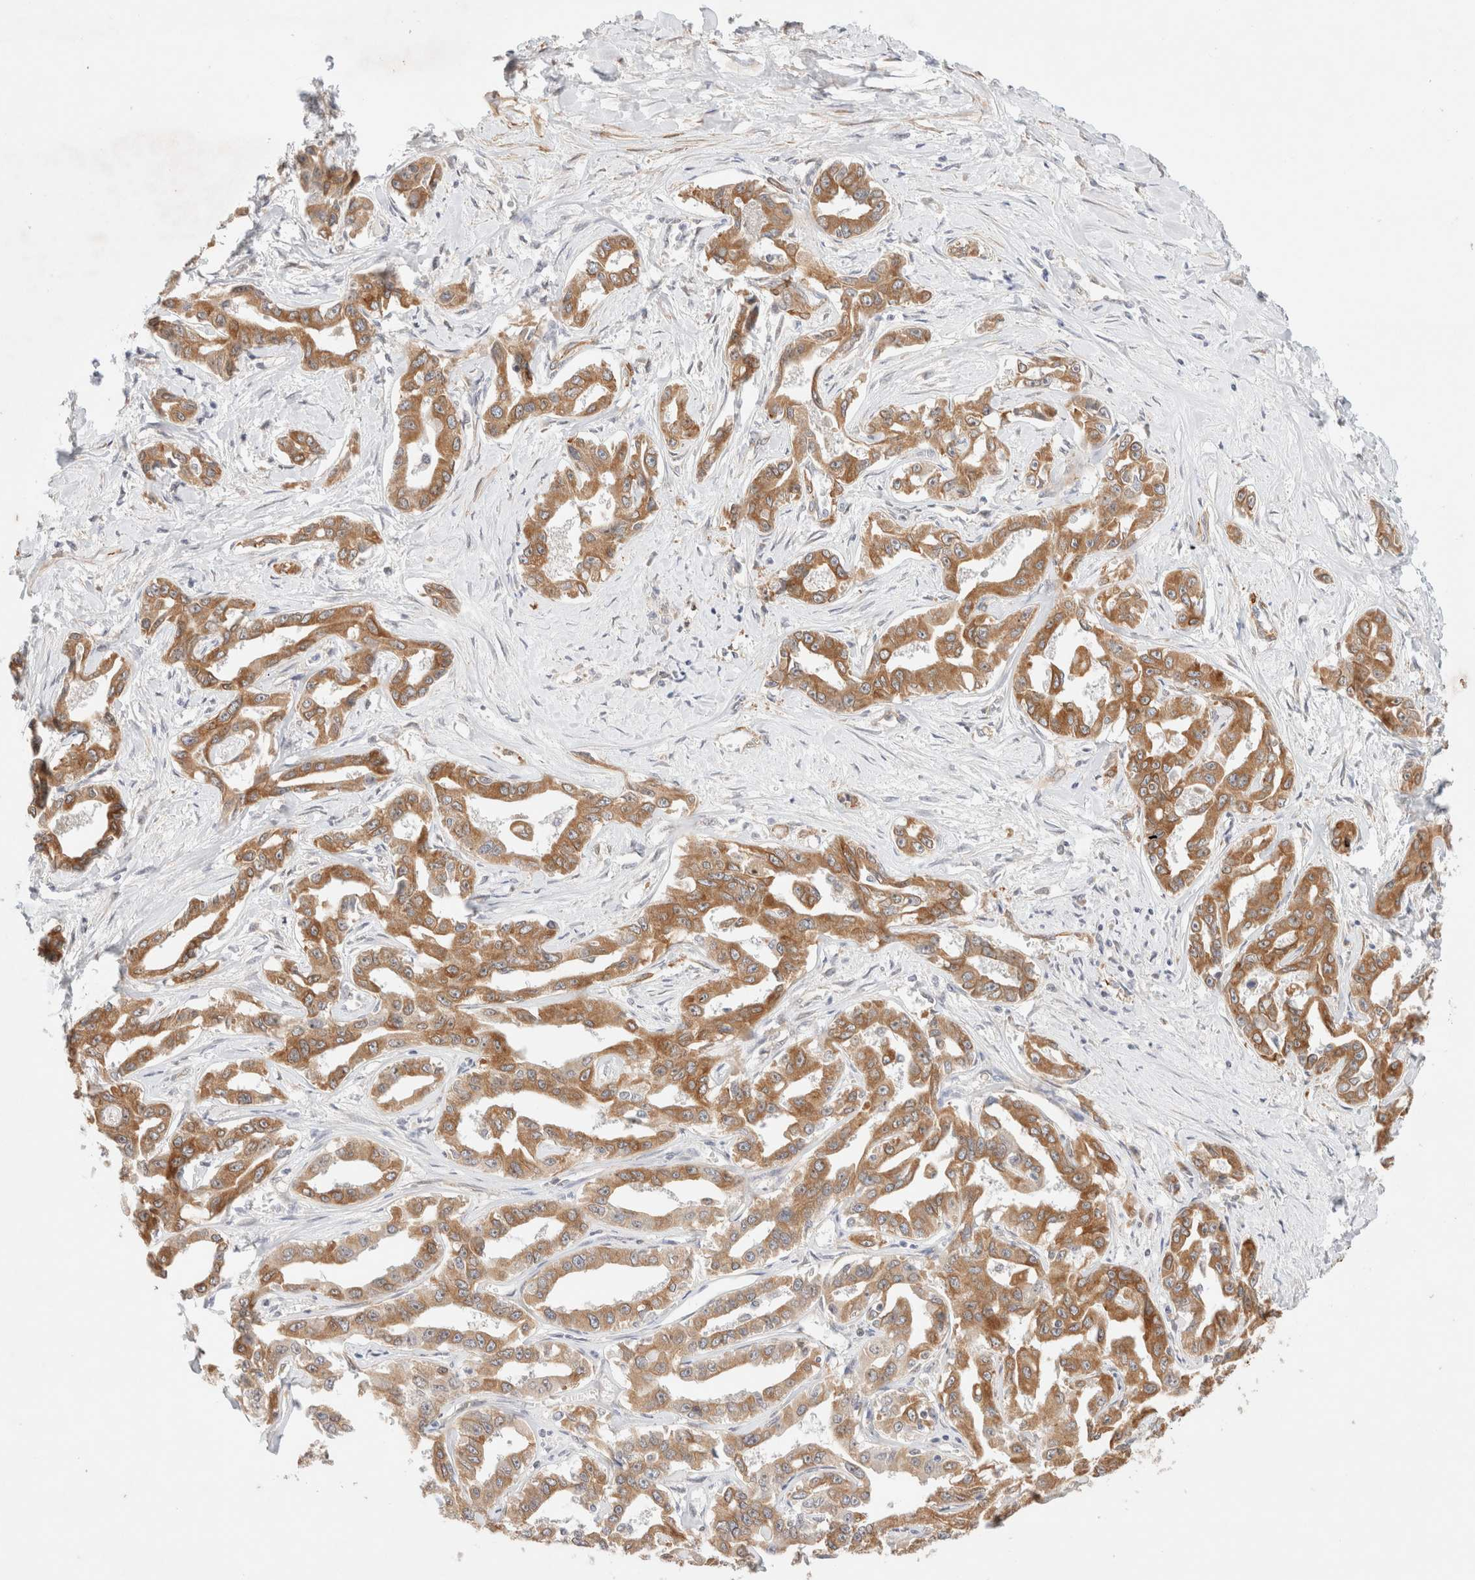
{"staining": {"intensity": "moderate", "quantity": ">75%", "location": "cytoplasmic/membranous"}, "tissue": "liver cancer", "cell_type": "Tumor cells", "image_type": "cancer", "snomed": [{"axis": "morphology", "description": "Cholangiocarcinoma"}, {"axis": "topography", "description": "Liver"}], "caption": "Liver cancer stained with a protein marker shows moderate staining in tumor cells.", "gene": "RRP15", "patient": {"sex": "male", "age": 59}}